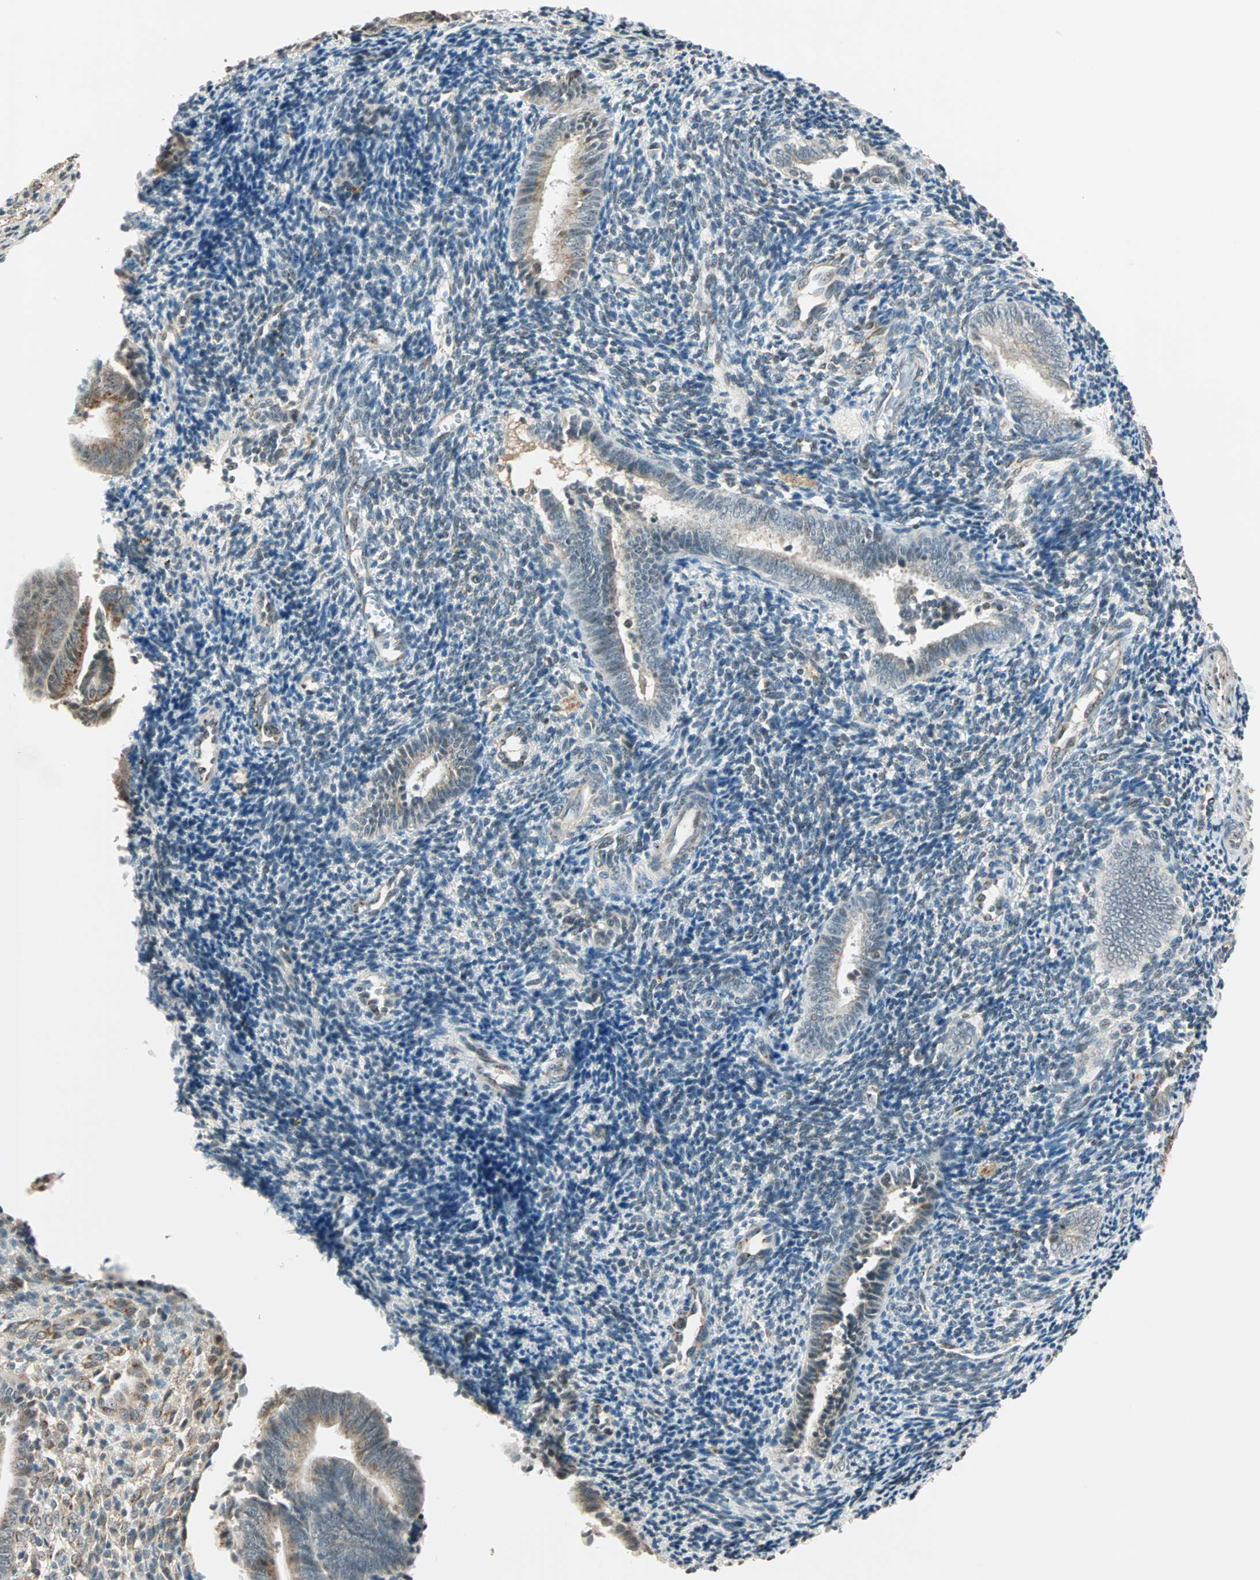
{"staining": {"intensity": "weak", "quantity": "25%-75%", "location": "cytoplasmic/membranous"}, "tissue": "endometrium", "cell_type": "Cells in endometrial stroma", "image_type": "normal", "snomed": [{"axis": "morphology", "description": "Normal tissue, NOS"}, {"axis": "topography", "description": "Uterus"}, {"axis": "topography", "description": "Endometrium"}], "caption": "Cells in endometrial stroma show low levels of weak cytoplasmic/membranous expression in approximately 25%-75% of cells in unremarkable human endometrium. (brown staining indicates protein expression, while blue staining denotes nuclei).", "gene": "PRDM2", "patient": {"sex": "female", "age": 33}}